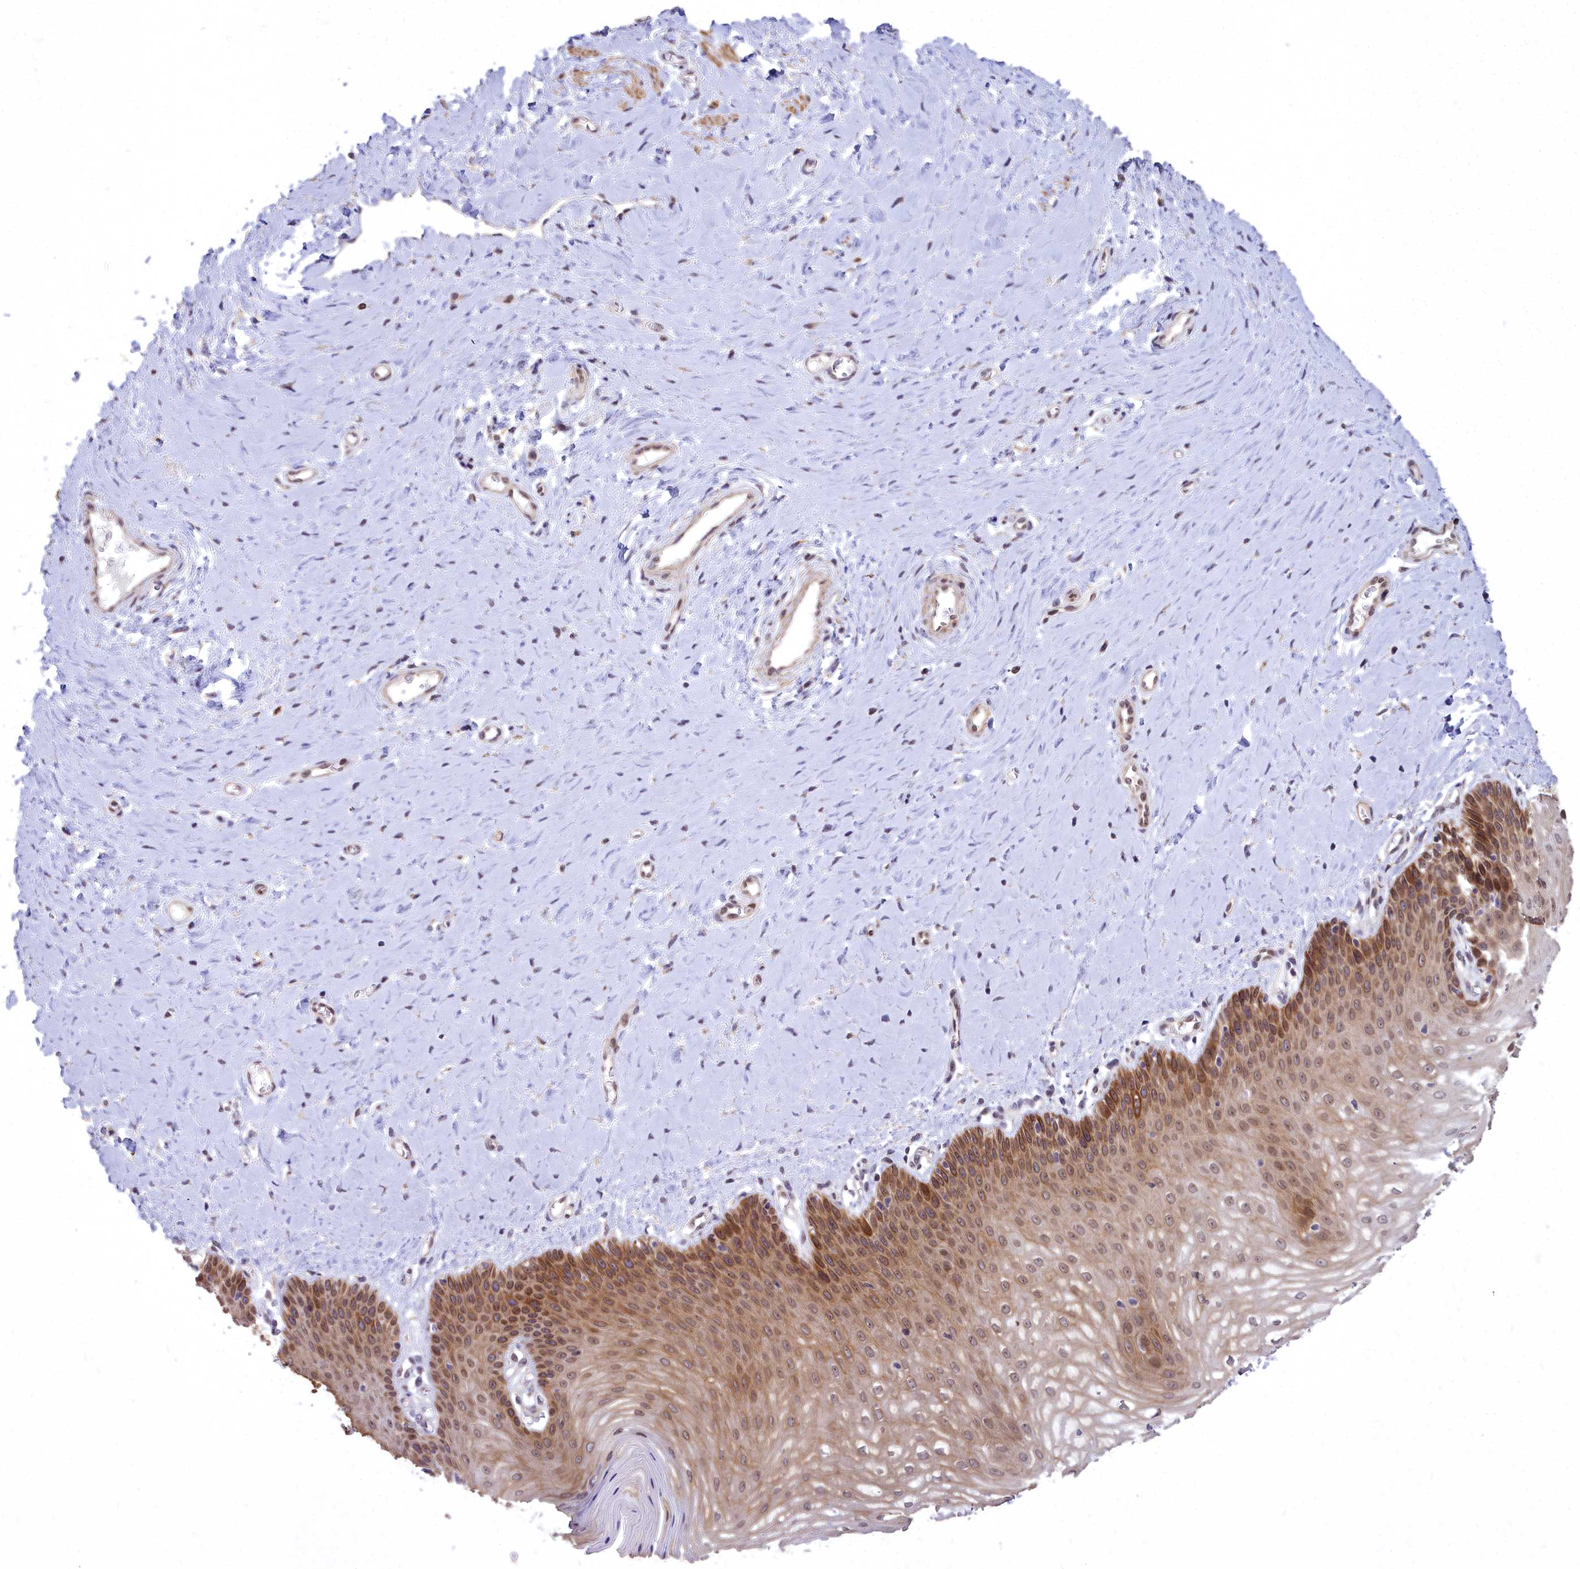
{"staining": {"intensity": "strong", "quantity": "25%-75%", "location": "cytoplasmic/membranous,nuclear"}, "tissue": "vagina", "cell_type": "Squamous epithelial cells", "image_type": "normal", "snomed": [{"axis": "morphology", "description": "Normal tissue, NOS"}, {"axis": "topography", "description": "Vagina"}], "caption": "This photomicrograph reveals immunohistochemistry staining of normal vagina, with high strong cytoplasmic/membranous,nuclear staining in about 25%-75% of squamous epithelial cells.", "gene": "ABCB8", "patient": {"sex": "female", "age": 65}}